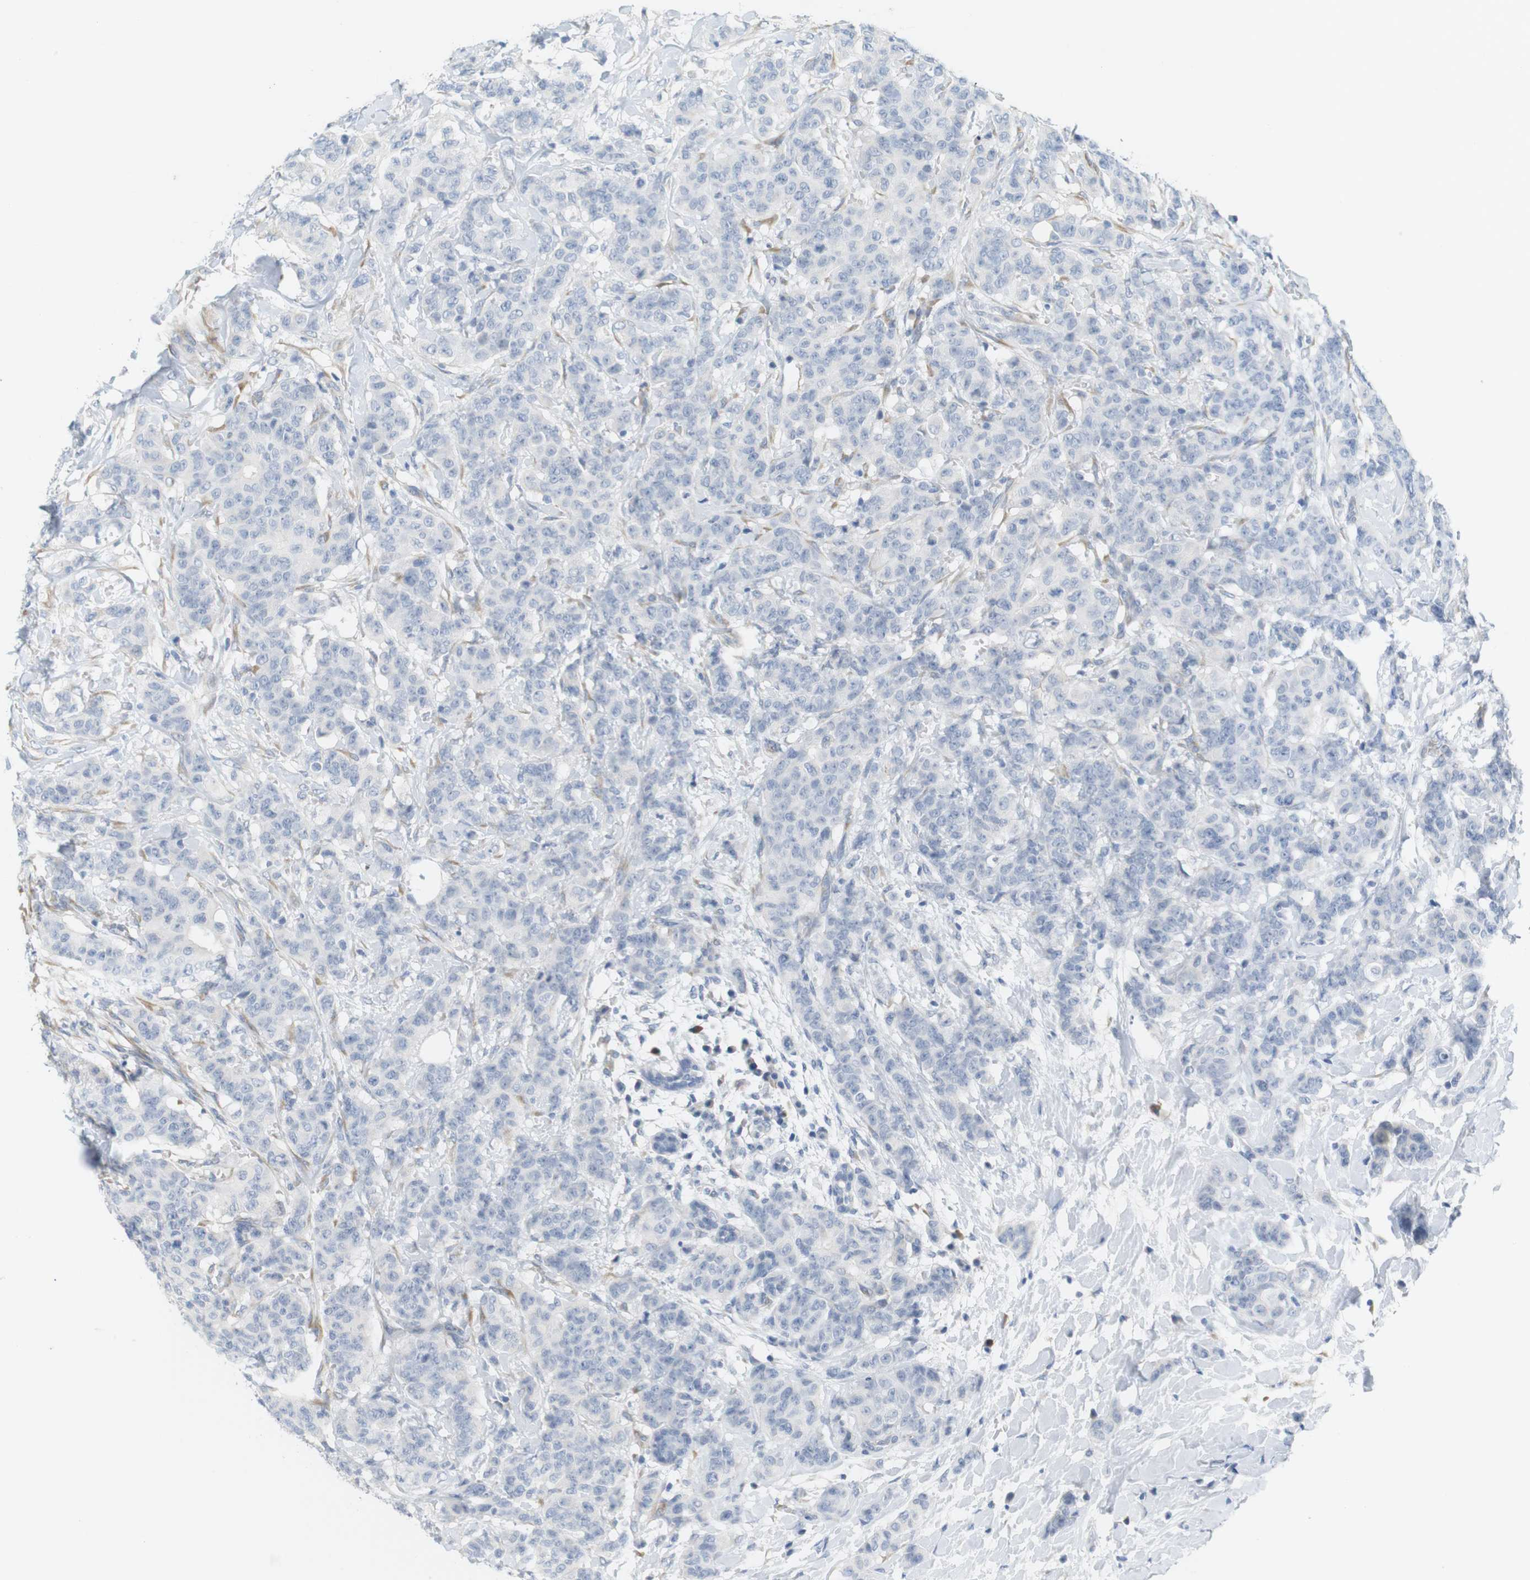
{"staining": {"intensity": "negative", "quantity": "none", "location": "none"}, "tissue": "breast cancer", "cell_type": "Tumor cells", "image_type": "cancer", "snomed": [{"axis": "morphology", "description": "Normal tissue, NOS"}, {"axis": "morphology", "description": "Duct carcinoma"}, {"axis": "topography", "description": "Breast"}], "caption": "An image of human breast cancer is negative for staining in tumor cells.", "gene": "RGS9", "patient": {"sex": "female", "age": 40}}